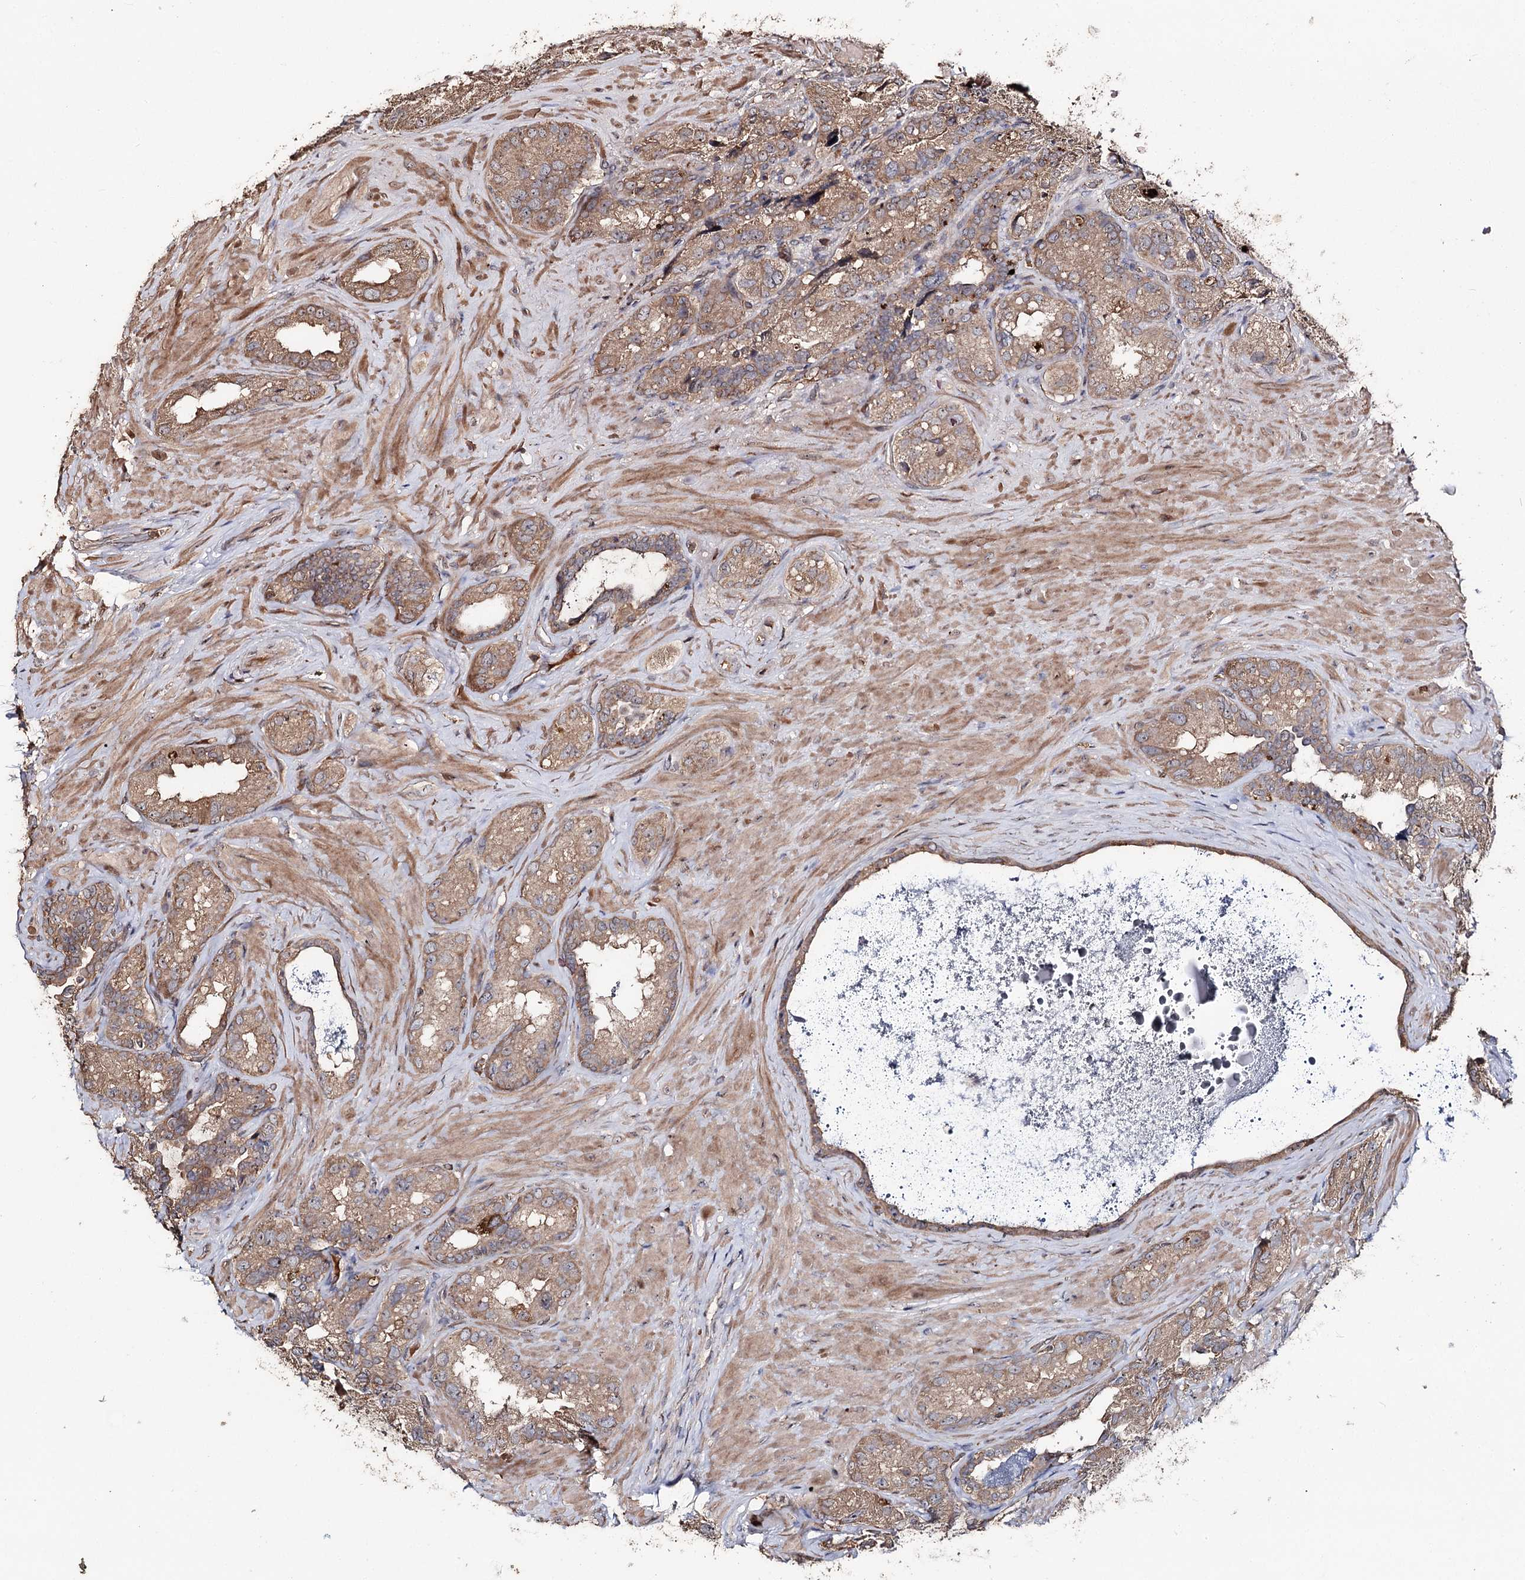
{"staining": {"intensity": "moderate", "quantity": ">75%", "location": "cytoplasmic/membranous"}, "tissue": "seminal vesicle", "cell_type": "Glandular cells", "image_type": "normal", "snomed": [{"axis": "morphology", "description": "Normal tissue, NOS"}, {"axis": "topography", "description": "Seminal veicle"}, {"axis": "topography", "description": "Peripheral nerve tissue"}], "caption": "Immunohistochemical staining of unremarkable human seminal vesicle reveals medium levels of moderate cytoplasmic/membranous staining in approximately >75% of glandular cells. (DAB IHC, brown staining for protein, blue staining for nuclei).", "gene": "FAM53B", "patient": {"sex": "male", "age": 67}}